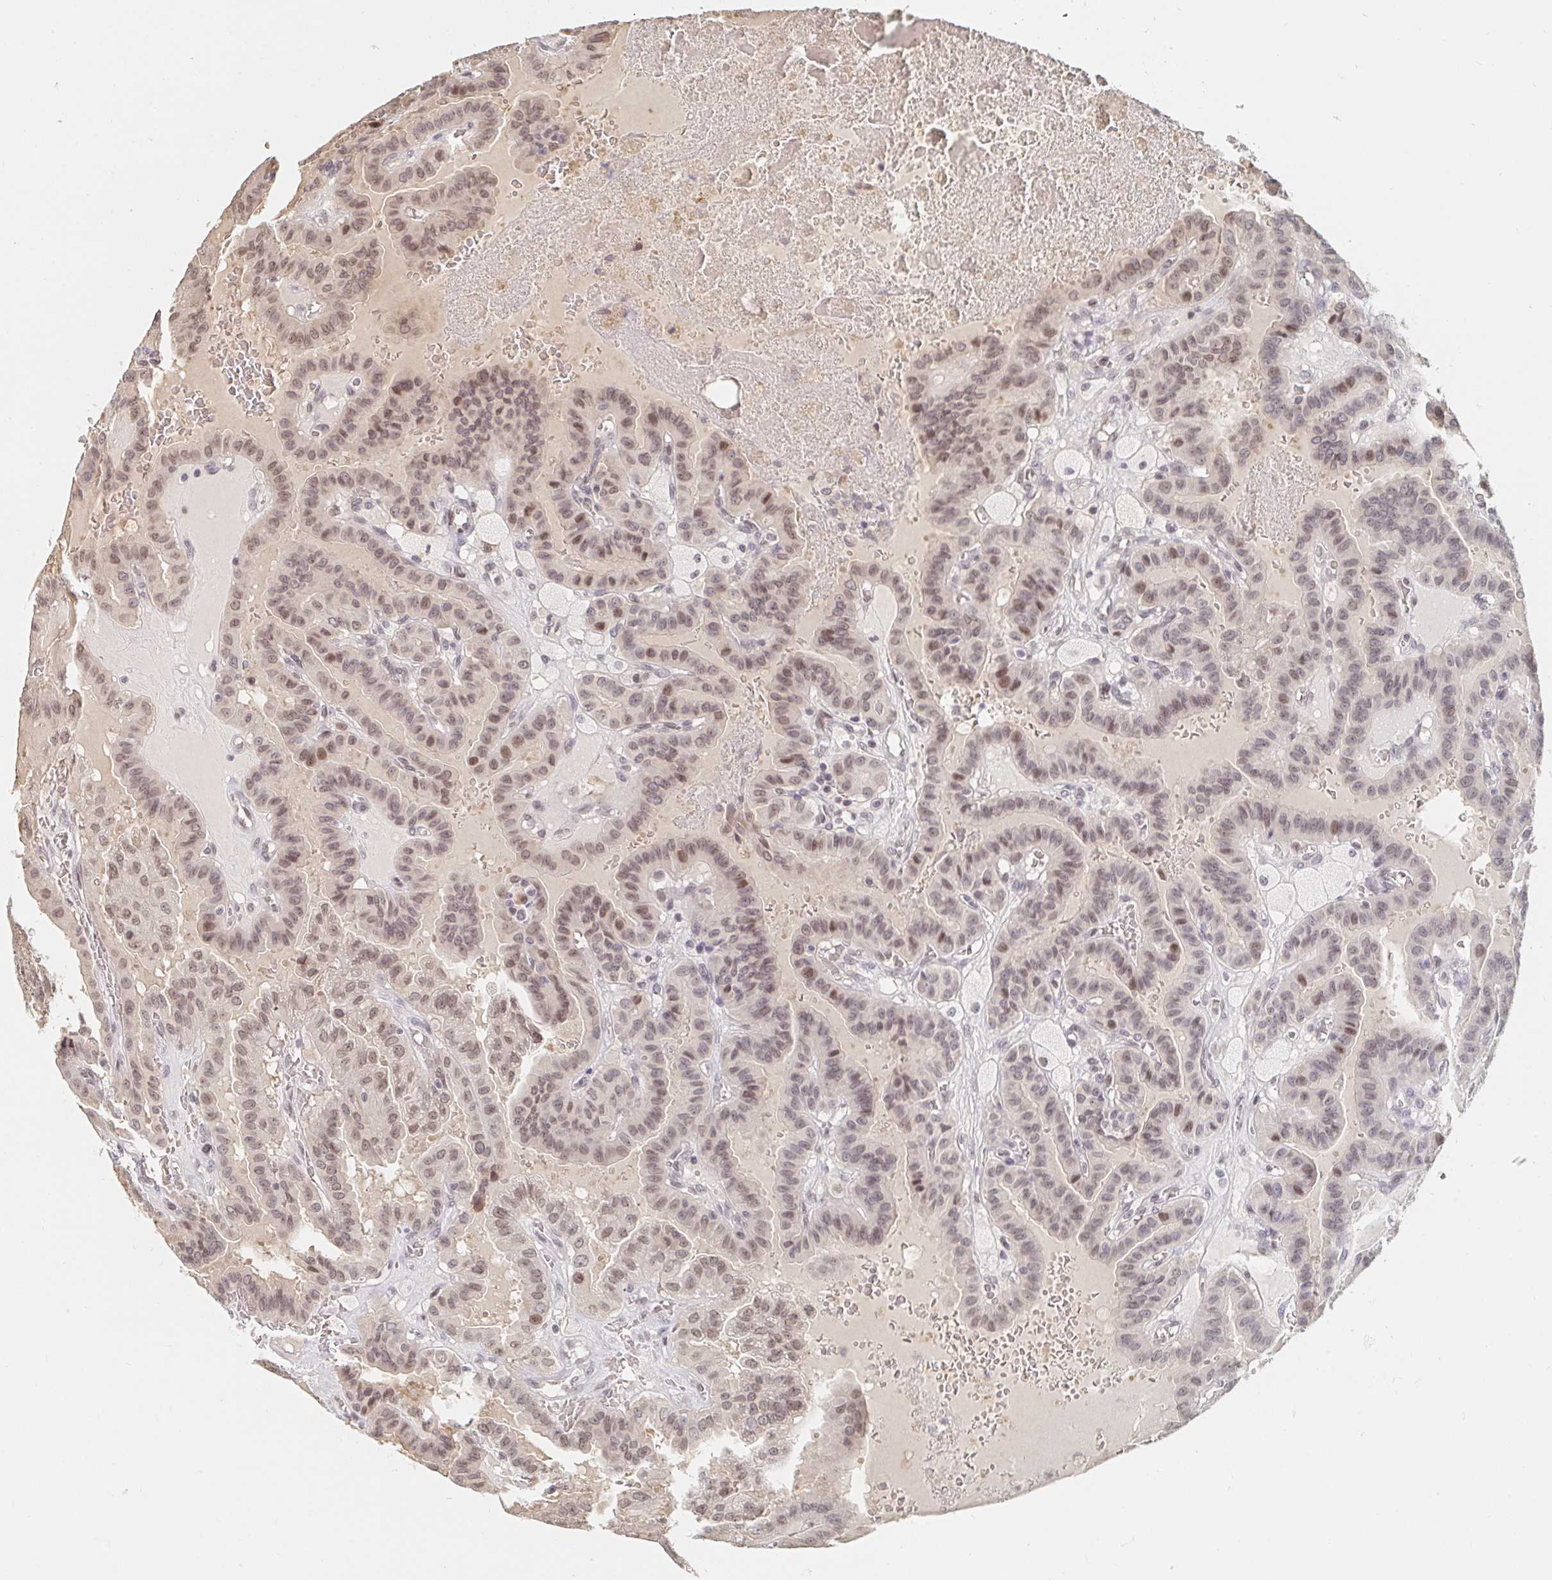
{"staining": {"intensity": "moderate", "quantity": ">75%", "location": "nuclear"}, "tissue": "thyroid cancer", "cell_type": "Tumor cells", "image_type": "cancer", "snomed": [{"axis": "morphology", "description": "Papillary adenocarcinoma, NOS"}, {"axis": "topography", "description": "Thyroid gland"}], "caption": "Thyroid papillary adenocarcinoma stained with IHC reveals moderate nuclear staining in approximately >75% of tumor cells.", "gene": "CHD2", "patient": {"sex": "male", "age": 87}}